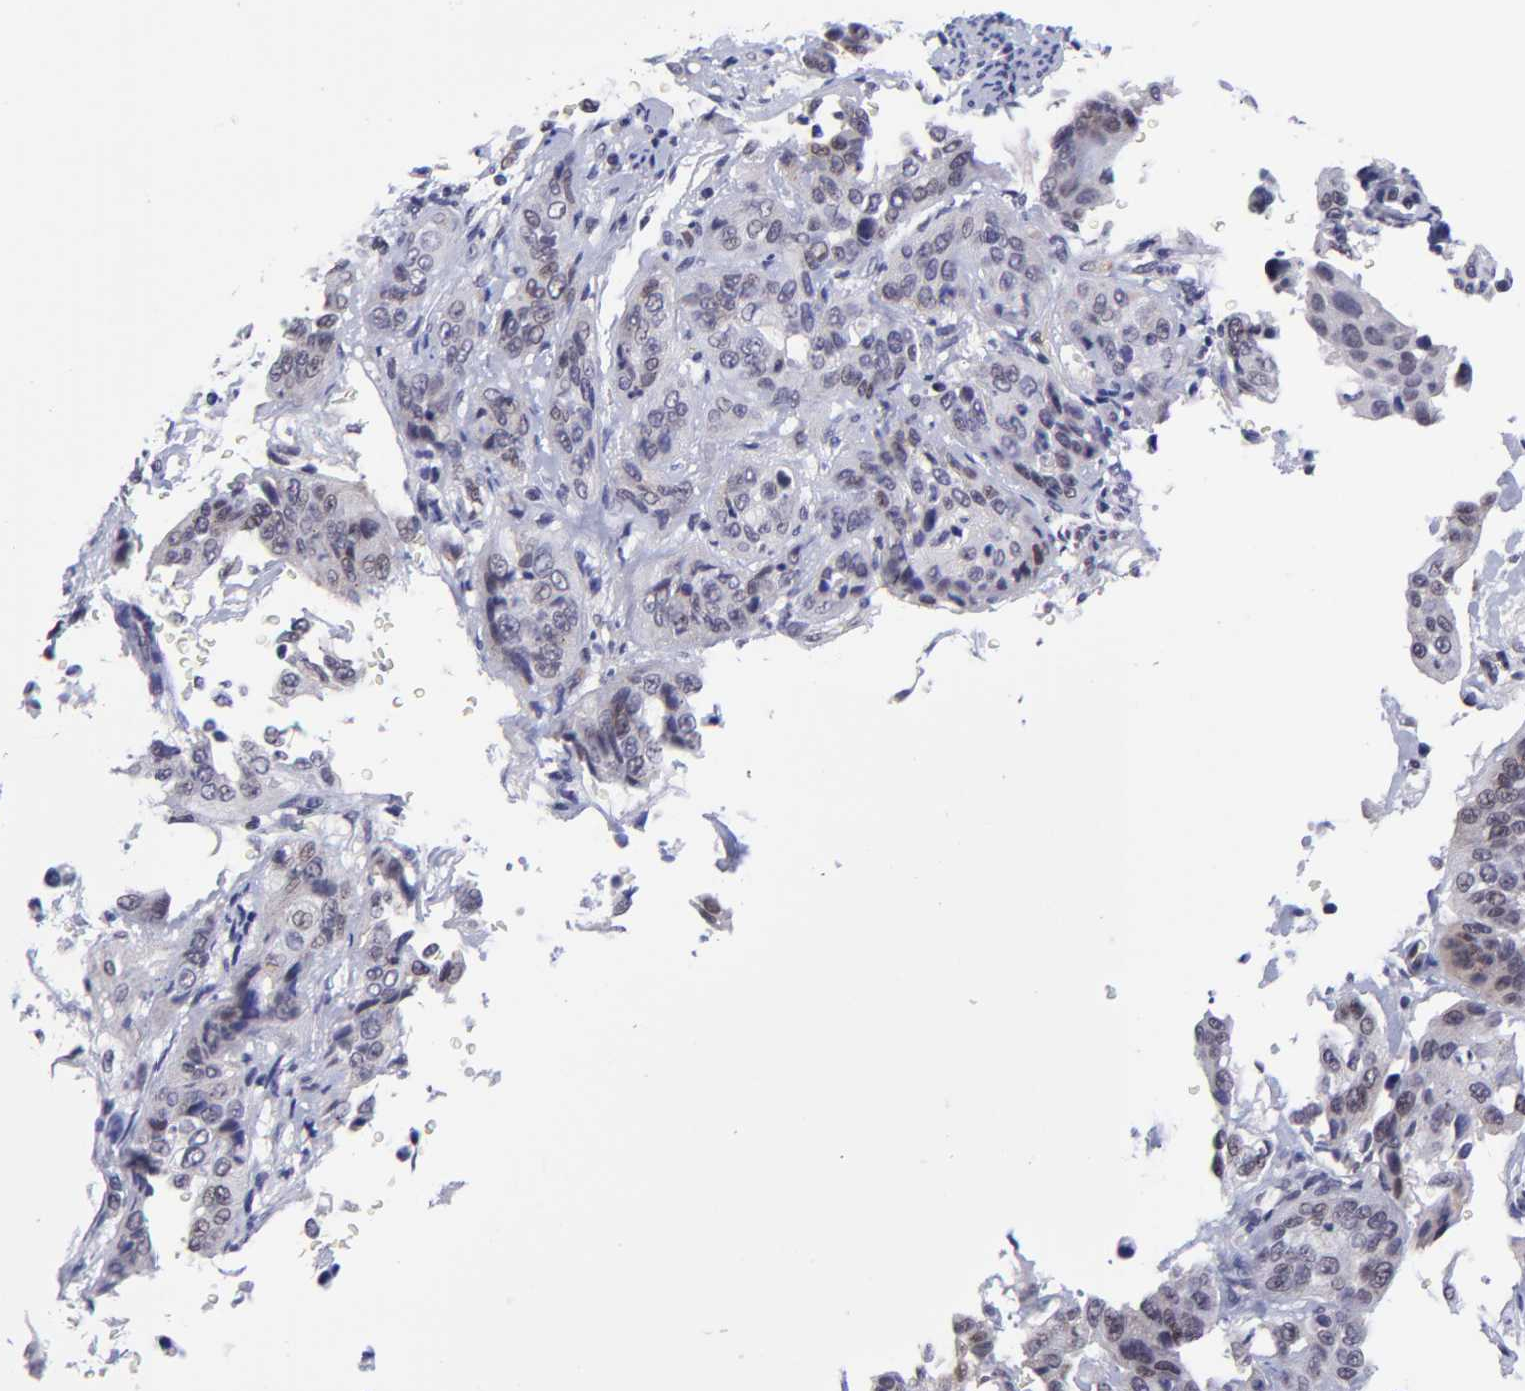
{"staining": {"intensity": "weak", "quantity": "25%-75%", "location": "nuclear"}, "tissue": "cervical cancer", "cell_type": "Tumor cells", "image_type": "cancer", "snomed": [{"axis": "morphology", "description": "Squamous cell carcinoma, NOS"}, {"axis": "topography", "description": "Cervix"}], "caption": "Protein expression analysis of human cervical cancer reveals weak nuclear staining in about 25%-75% of tumor cells. (DAB (3,3'-diaminobenzidine) IHC with brightfield microscopy, high magnification).", "gene": "SOX6", "patient": {"sex": "female", "age": 41}}